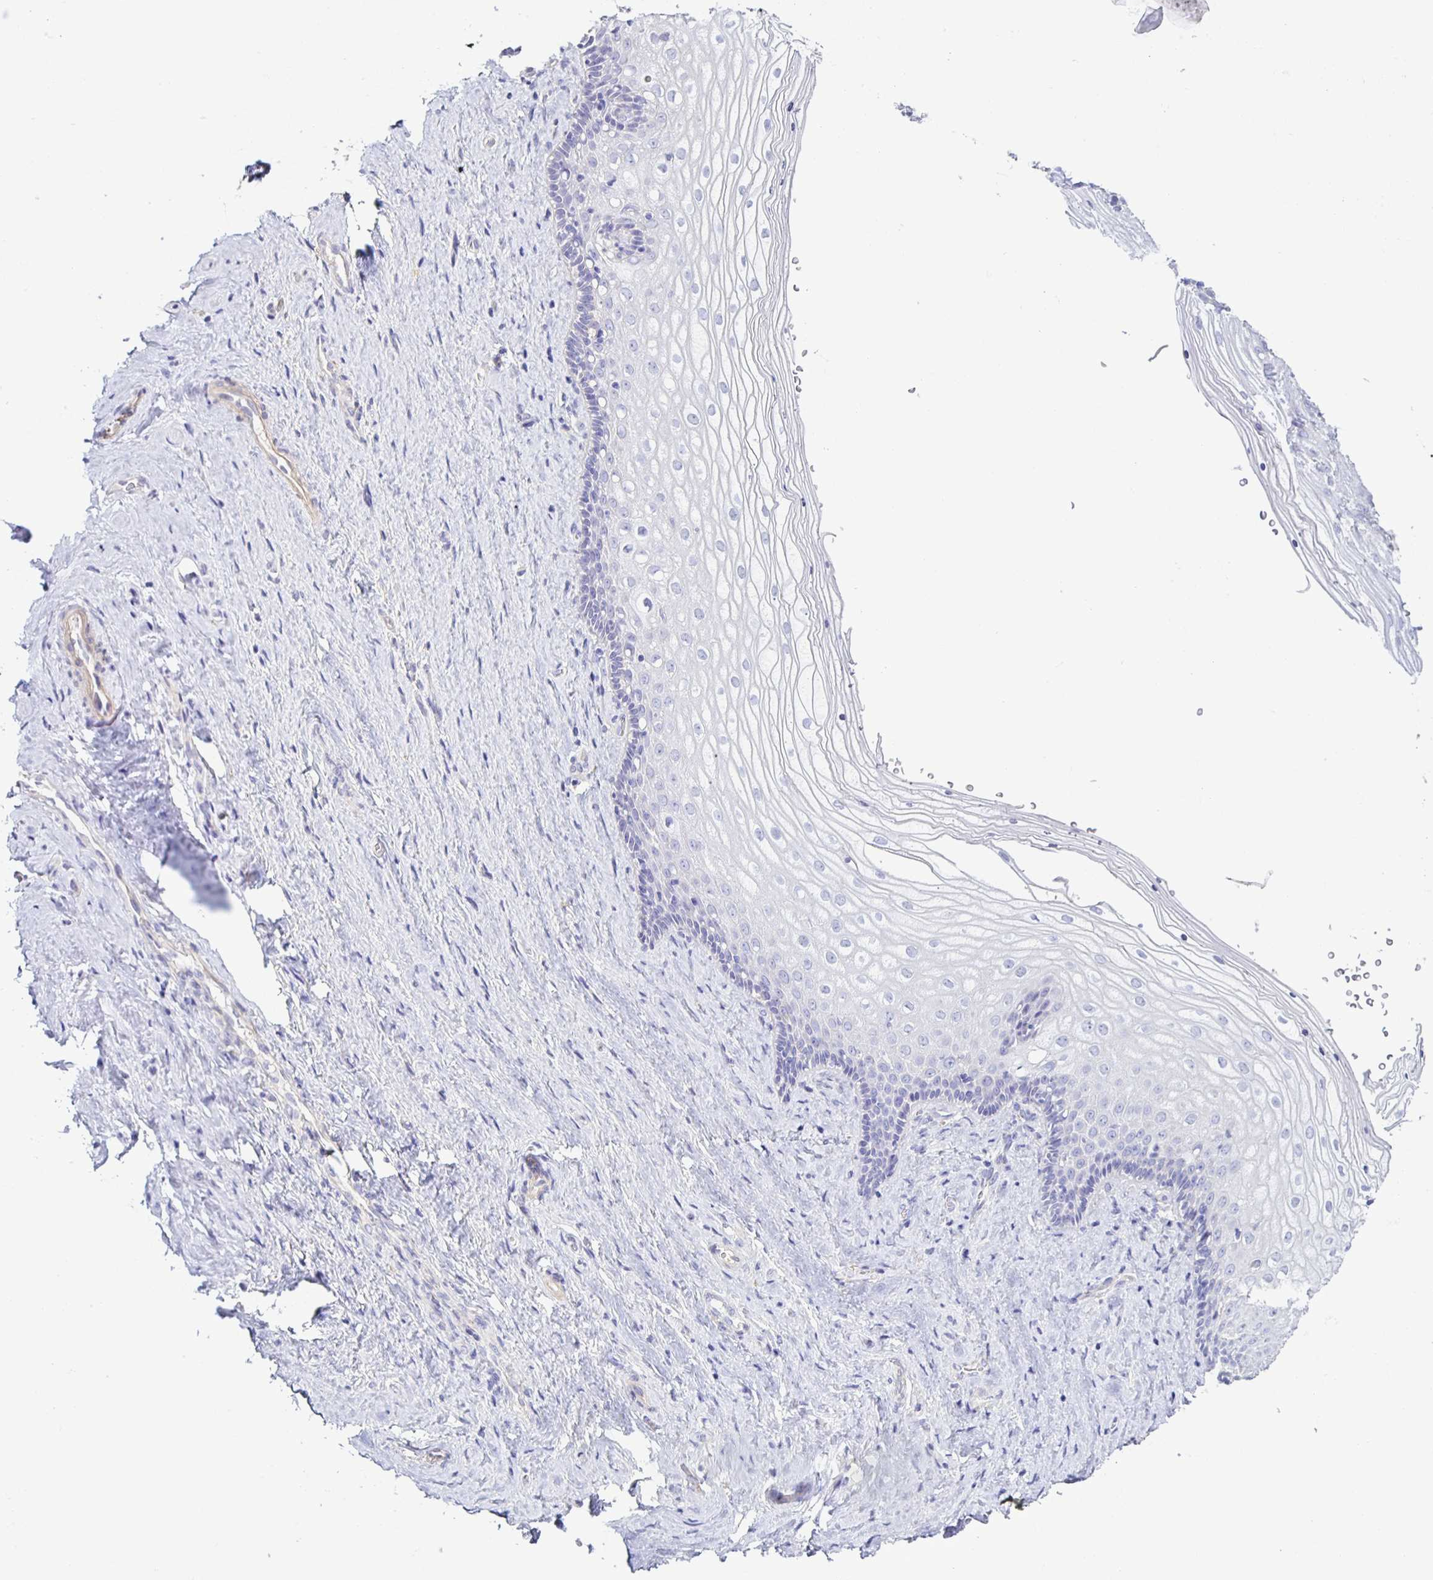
{"staining": {"intensity": "negative", "quantity": "none", "location": "none"}, "tissue": "vagina", "cell_type": "Squamous epithelial cells", "image_type": "normal", "snomed": [{"axis": "morphology", "description": "Normal tissue, NOS"}, {"axis": "topography", "description": "Vagina"}], "caption": "Immunohistochemical staining of unremarkable vagina displays no significant staining in squamous epithelial cells. Brightfield microscopy of immunohistochemistry (IHC) stained with DAB (brown) and hematoxylin (blue), captured at high magnification.", "gene": "BOLL", "patient": {"sex": "female", "age": 42}}